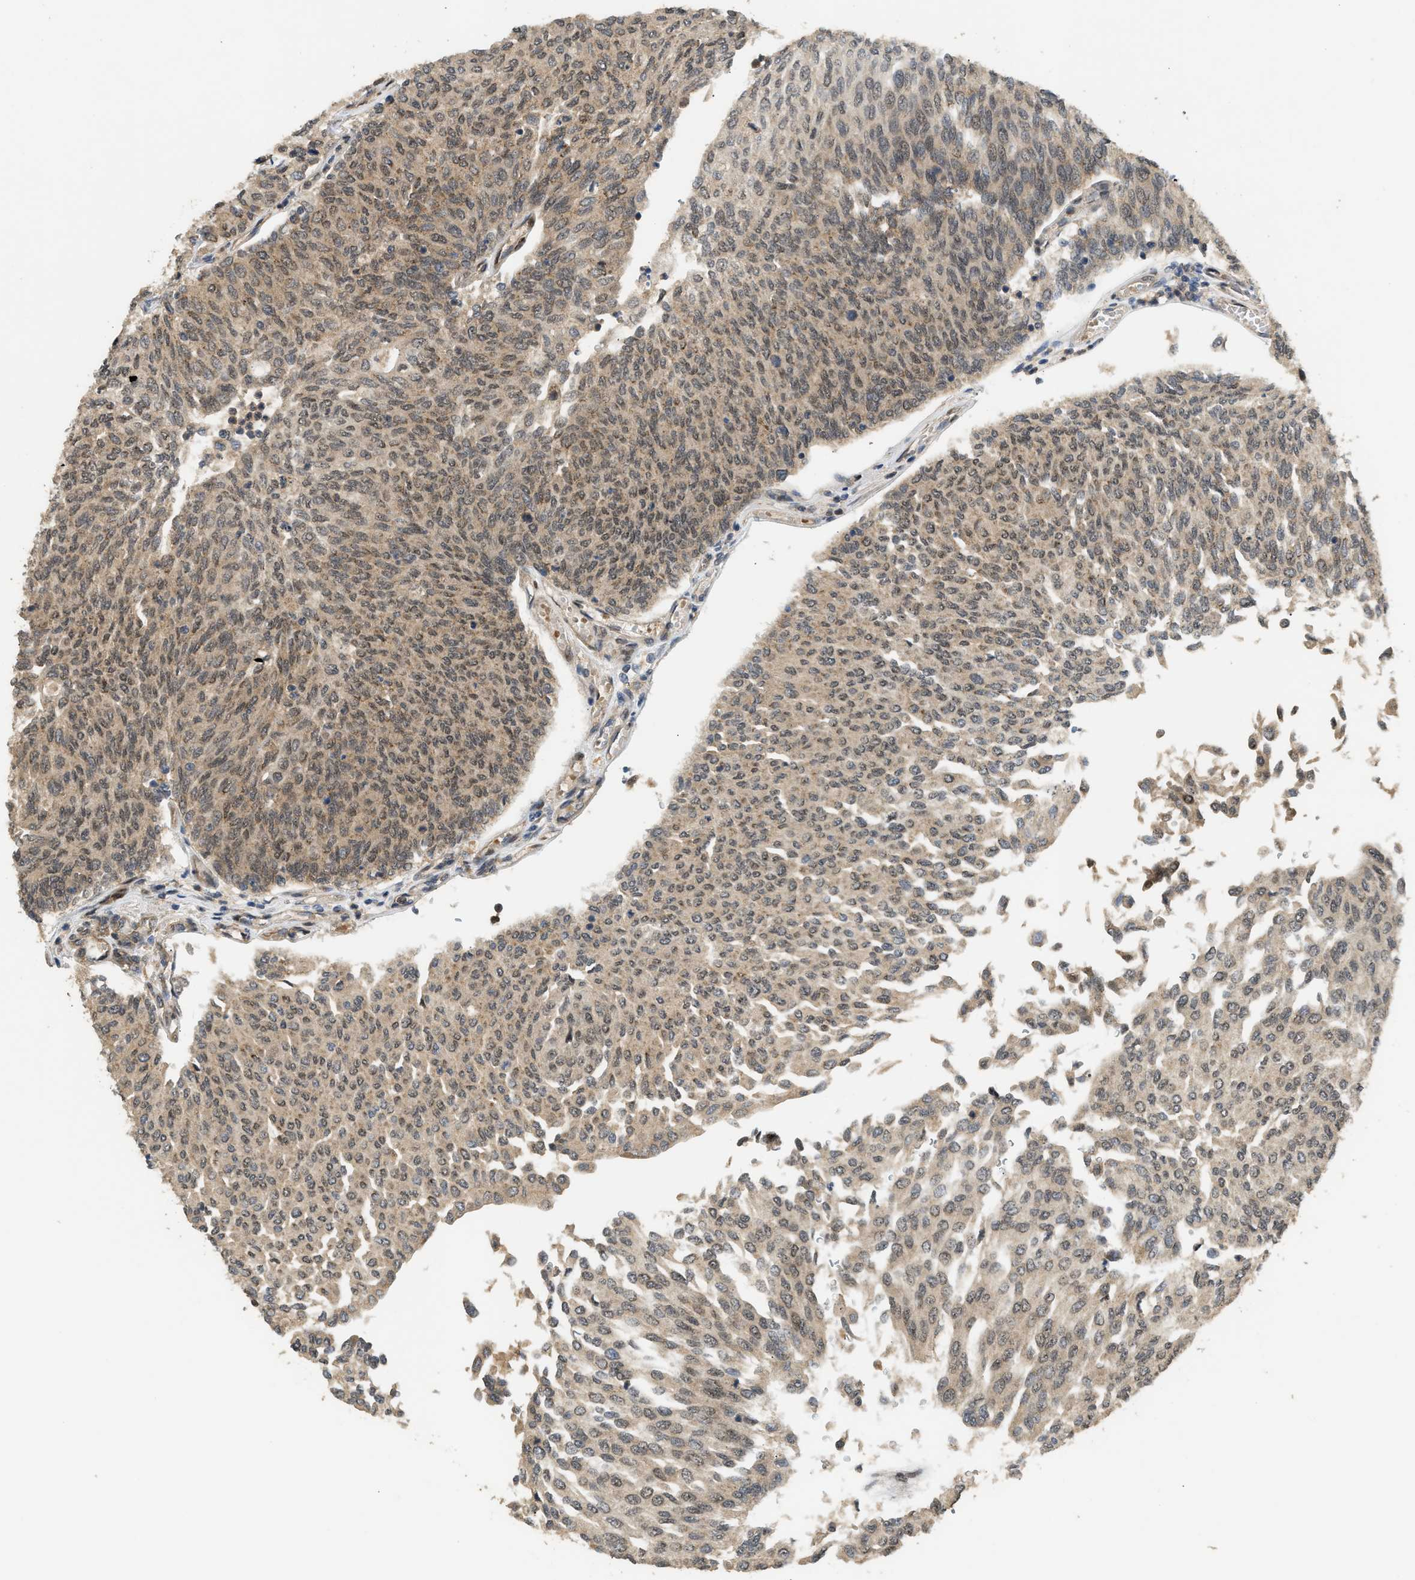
{"staining": {"intensity": "weak", "quantity": ">75%", "location": "cytoplasmic/membranous"}, "tissue": "urothelial cancer", "cell_type": "Tumor cells", "image_type": "cancer", "snomed": [{"axis": "morphology", "description": "Urothelial carcinoma, Low grade"}, {"axis": "topography", "description": "Urinary bladder"}], "caption": "This photomicrograph demonstrates urothelial cancer stained with IHC to label a protein in brown. The cytoplasmic/membranous of tumor cells show weak positivity for the protein. Nuclei are counter-stained blue.", "gene": "GET1", "patient": {"sex": "female", "age": 79}}